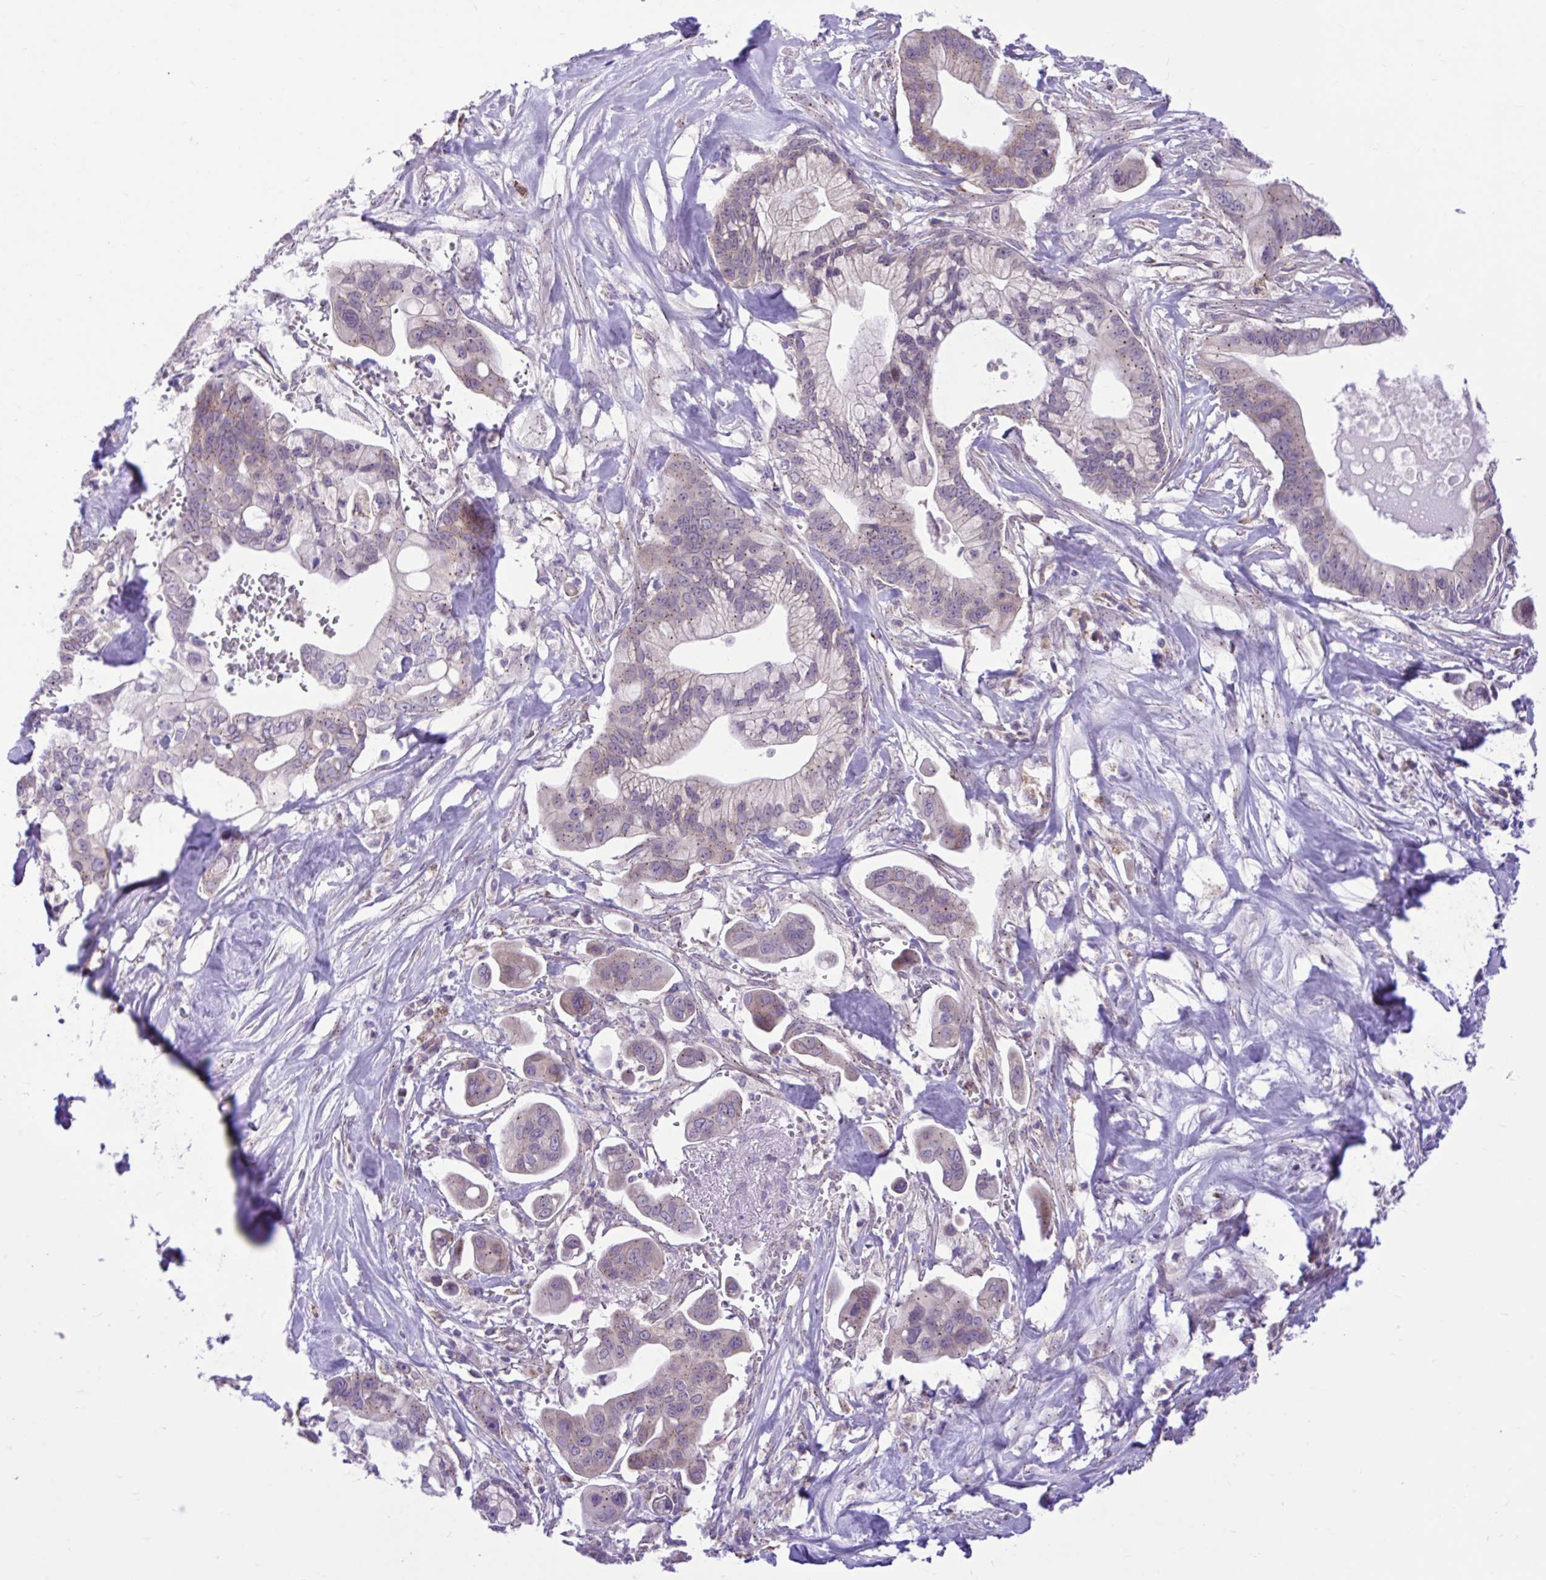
{"staining": {"intensity": "weak", "quantity": "25%-75%", "location": "cytoplasmic/membranous"}, "tissue": "pancreatic cancer", "cell_type": "Tumor cells", "image_type": "cancer", "snomed": [{"axis": "morphology", "description": "Adenocarcinoma, NOS"}, {"axis": "topography", "description": "Pancreas"}], "caption": "IHC micrograph of human pancreatic cancer stained for a protein (brown), which reveals low levels of weak cytoplasmic/membranous expression in approximately 25%-75% of tumor cells.", "gene": "CEACAM18", "patient": {"sex": "male", "age": 68}}